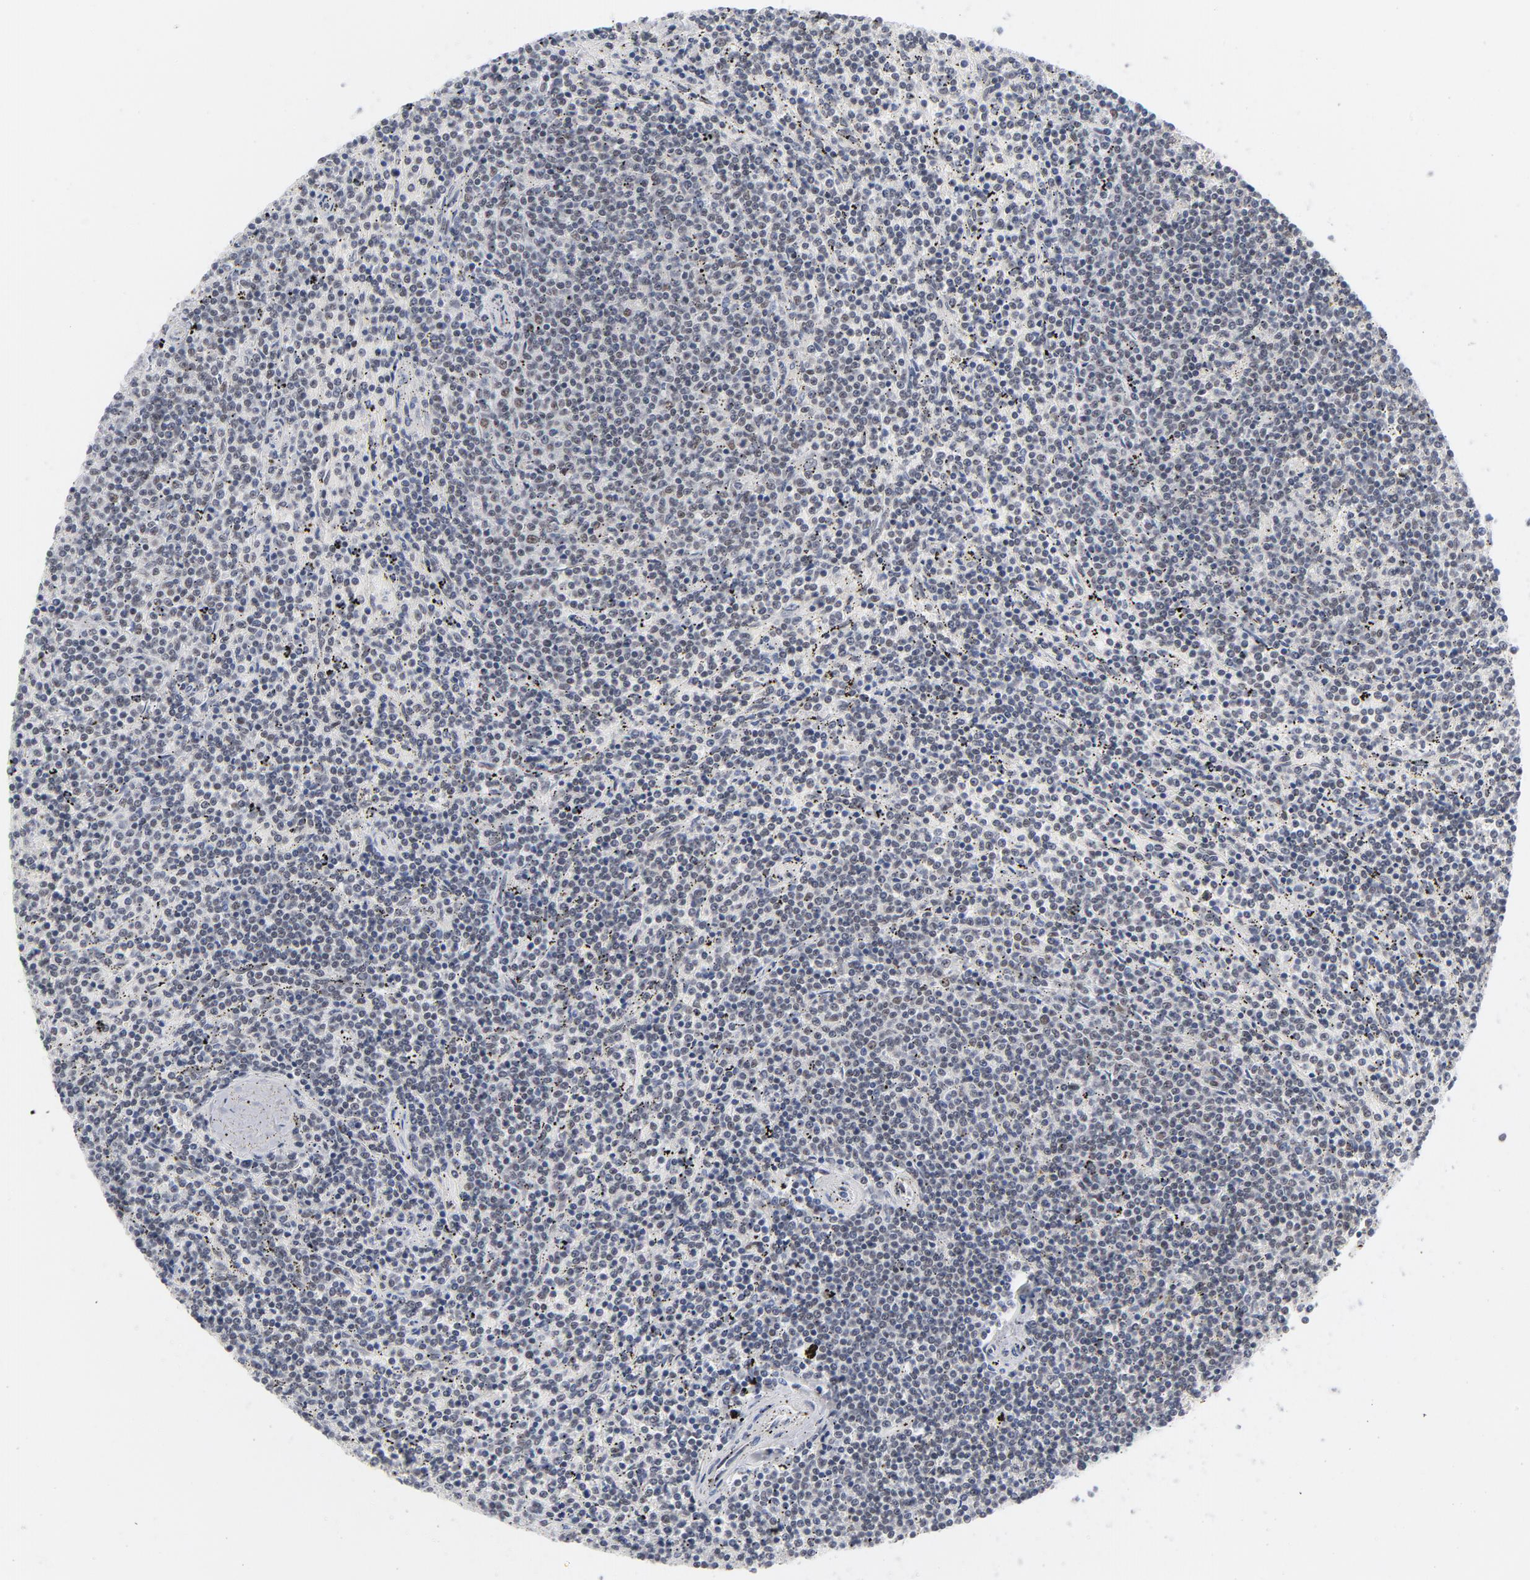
{"staining": {"intensity": "weak", "quantity": "25%-75%", "location": "nuclear"}, "tissue": "lymphoma", "cell_type": "Tumor cells", "image_type": "cancer", "snomed": [{"axis": "morphology", "description": "Malignant lymphoma, non-Hodgkin's type, Low grade"}, {"axis": "topography", "description": "Spleen"}], "caption": "IHC histopathology image of human low-grade malignant lymphoma, non-Hodgkin's type stained for a protein (brown), which reveals low levels of weak nuclear positivity in about 25%-75% of tumor cells.", "gene": "BAP1", "patient": {"sex": "female", "age": 50}}